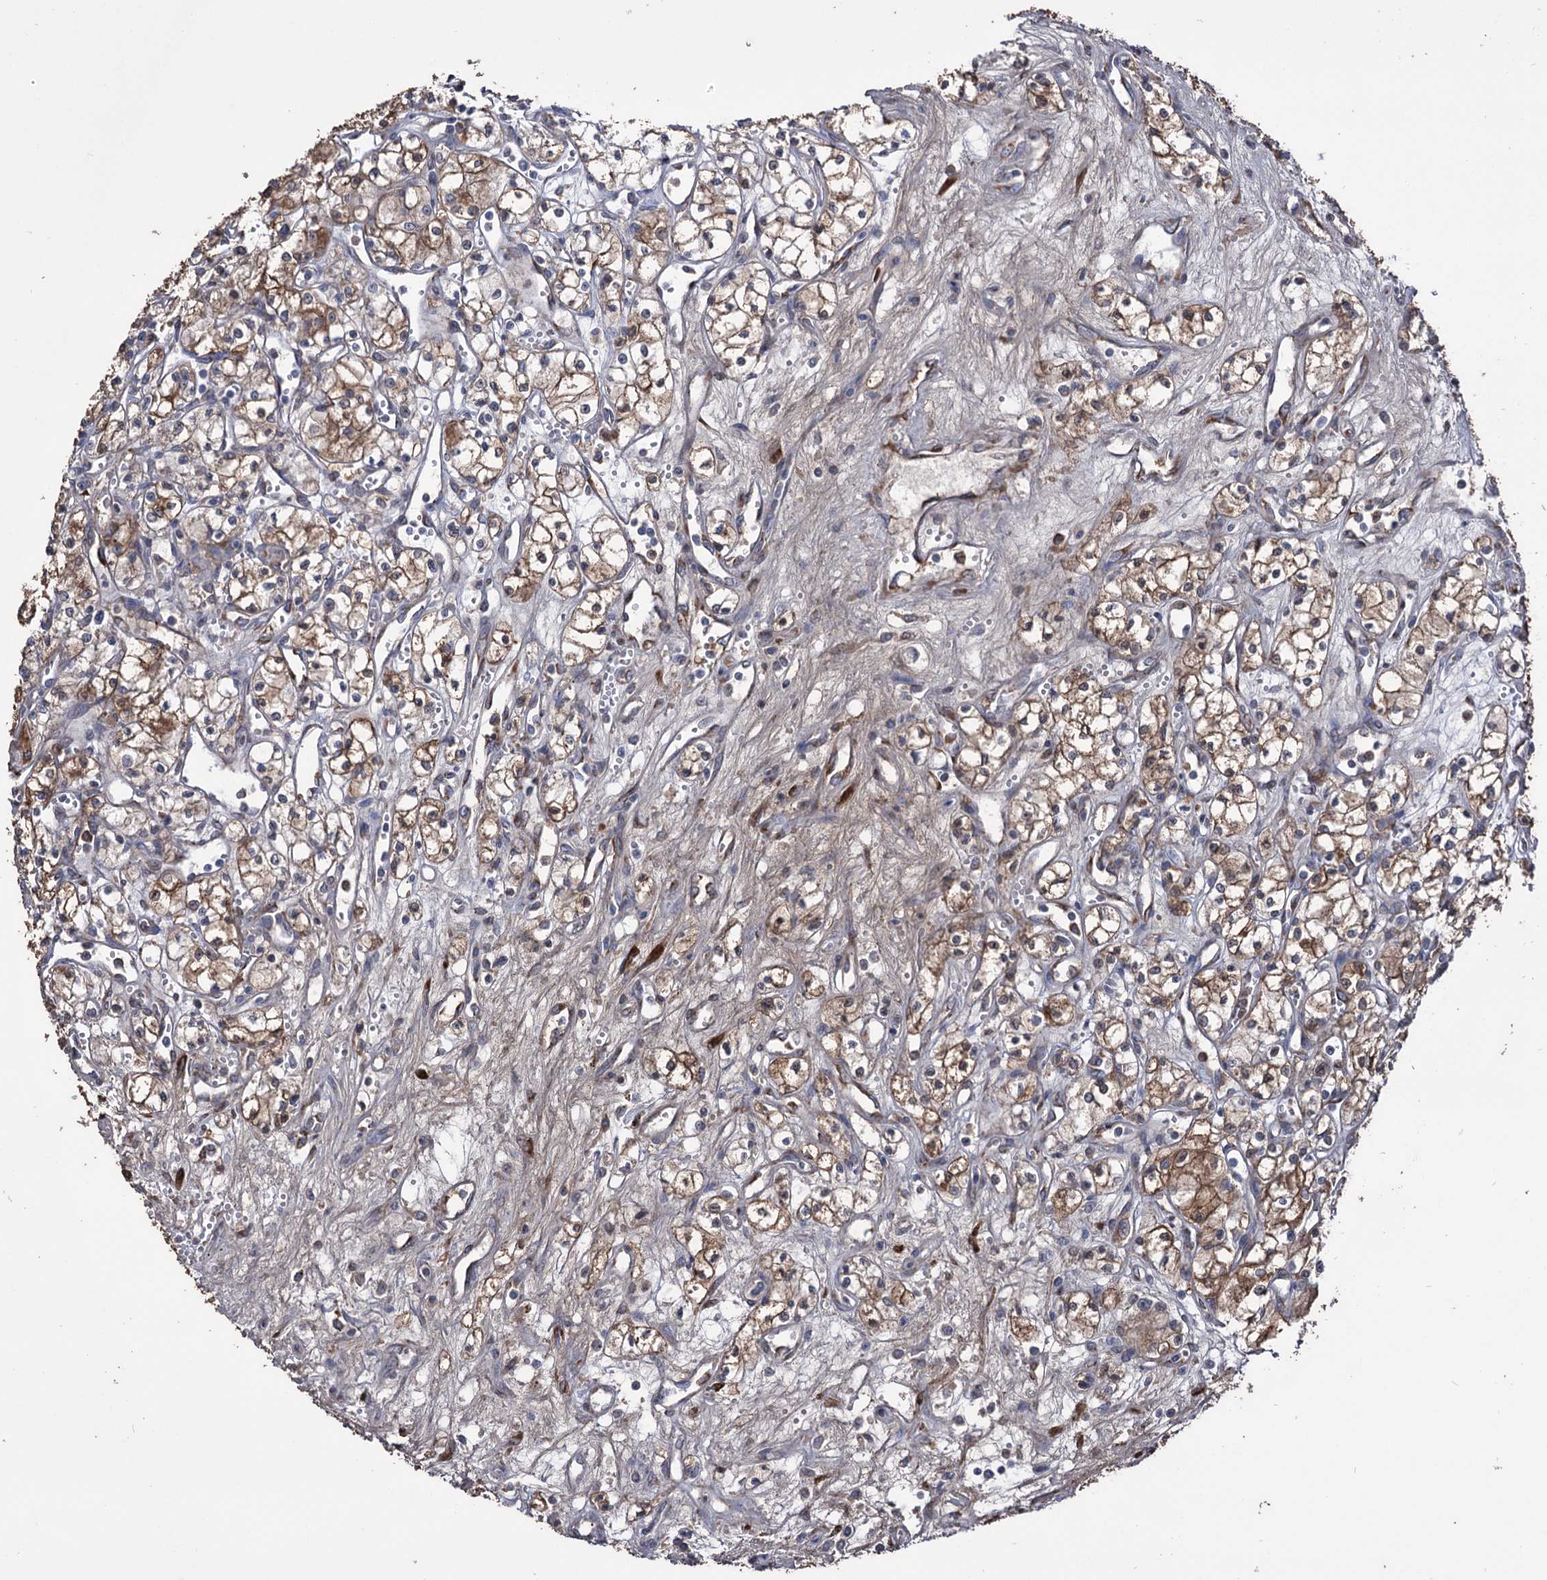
{"staining": {"intensity": "moderate", "quantity": ">75%", "location": "cytoplasmic/membranous"}, "tissue": "renal cancer", "cell_type": "Tumor cells", "image_type": "cancer", "snomed": [{"axis": "morphology", "description": "Adenocarcinoma, NOS"}, {"axis": "topography", "description": "Kidney"}], "caption": "Human adenocarcinoma (renal) stained for a protein (brown) demonstrates moderate cytoplasmic/membranous positive positivity in approximately >75% of tumor cells.", "gene": "CDAN1", "patient": {"sex": "male", "age": 59}}